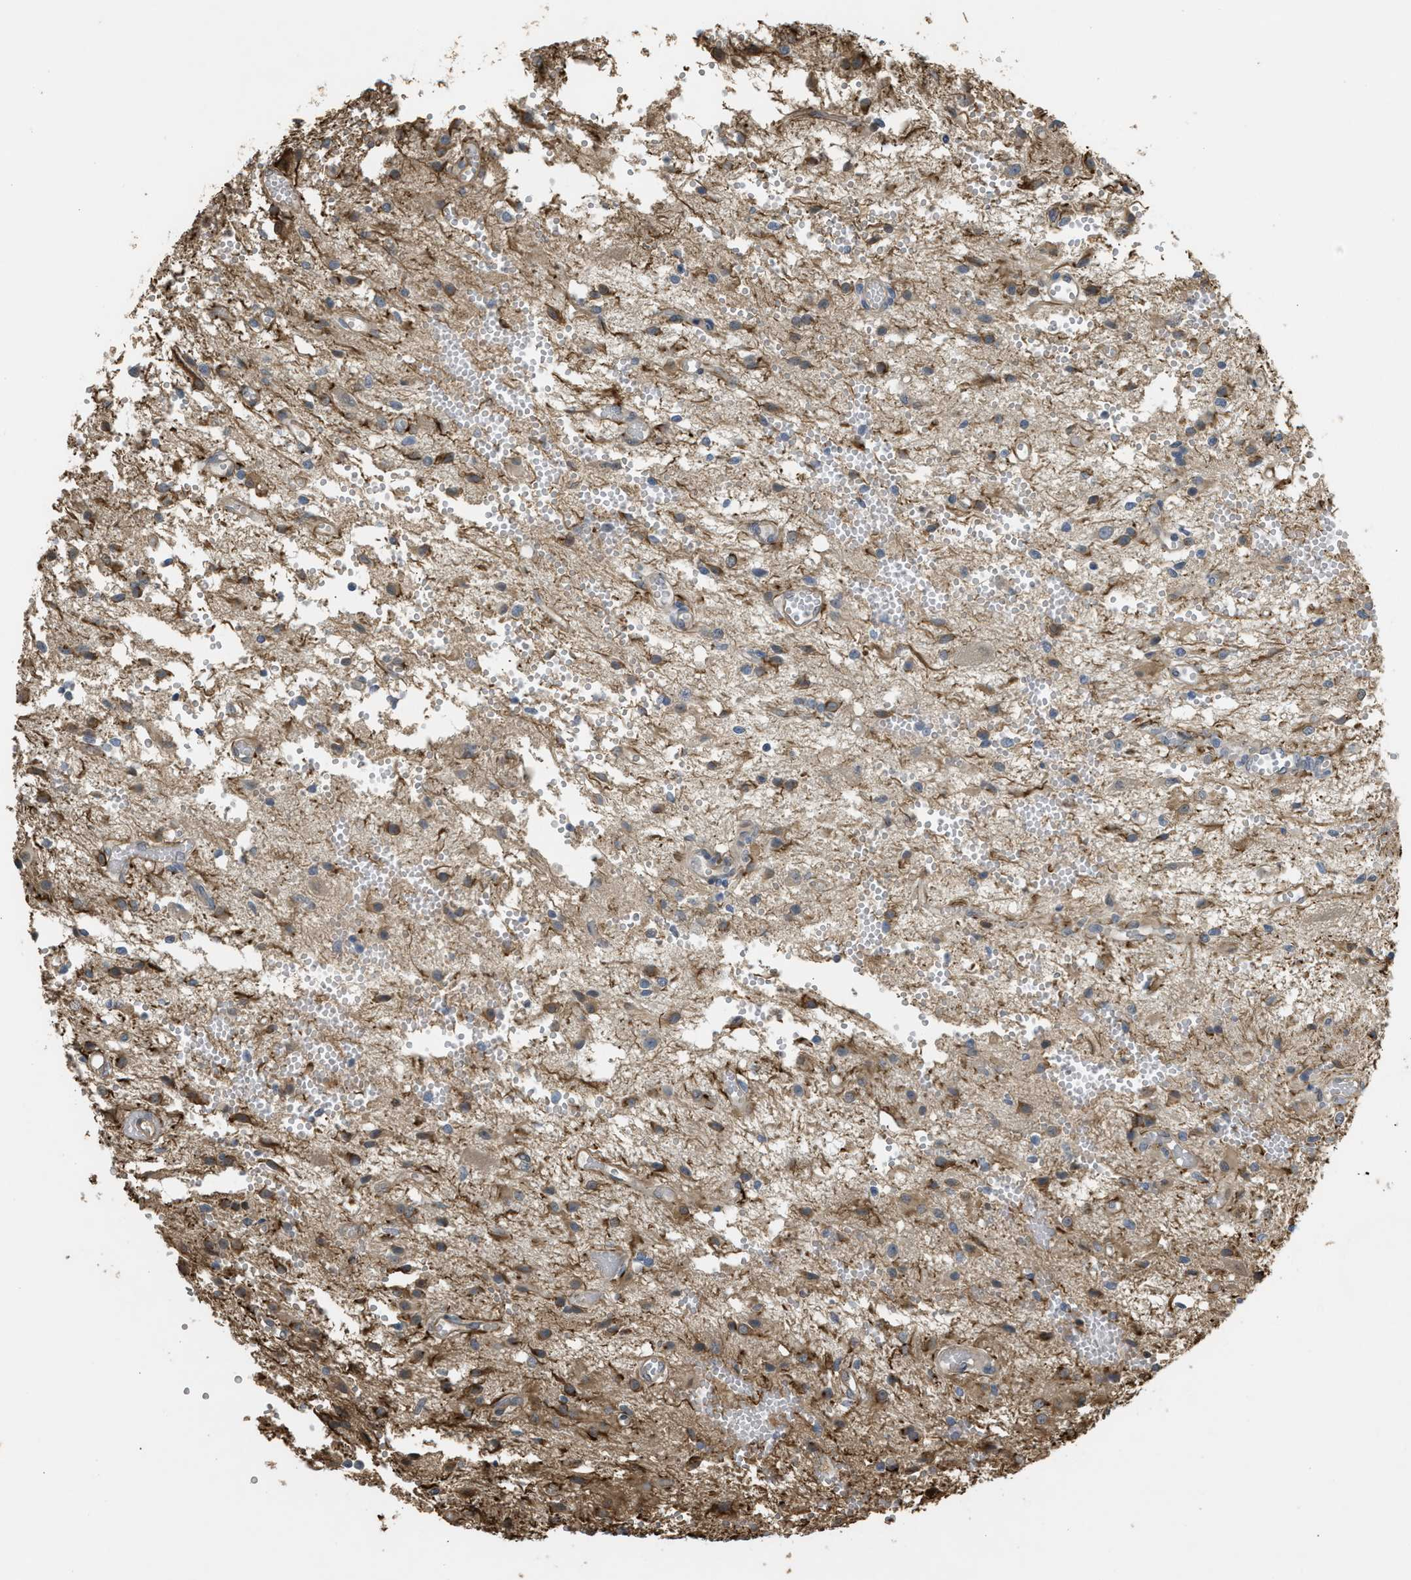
{"staining": {"intensity": "weak", "quantity": ">75%", "location": "cytoplasmic/membranous"}, "tissue": "glioma", "cell_type": "Tumor cells", "image_type": "cancer", "snomed": [{"axis": "morphology", "description": "Glioma, malignant, High grade"}, {"axis": "topography", "description": "Brain"}], "caption": "IHC photomicrograph of human glioma stained for a protein (brown), which exhibits low levels of weak cytoplasmic/membranous positivity in approximately >75% of tumor cells.", "gene": "BAG3", "patient": {"sex": "female", "age": 59}}